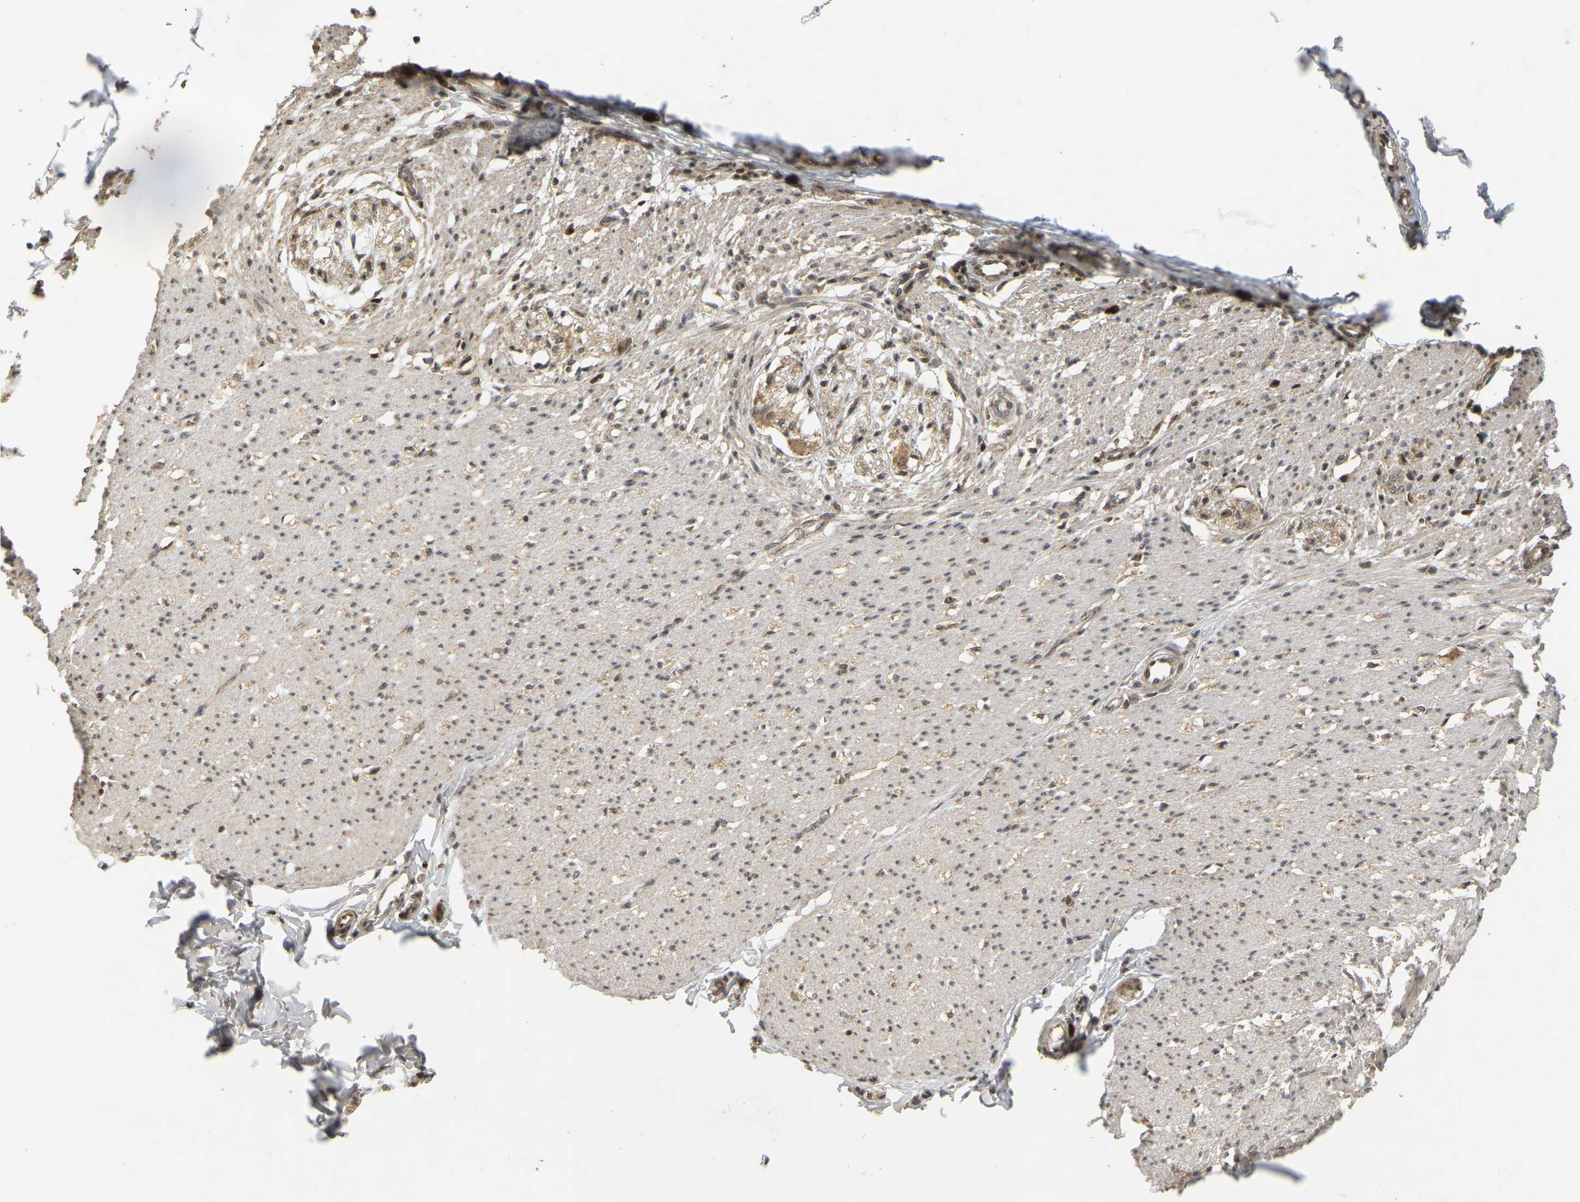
{"staining": {"intensity": "weak", "quantity": ">75%", "location": "cytoplasmic/membranous,nuclear"}, "tissue": "smooth muscle", "cell_type": "Smooth muscle cells", "image_type": "normal", "snomed": [{"axis": "morphology", "description": "Normal tissue, NOS"}, {"axis": "morphology", "description": "Adenocarcinoma, NOS"}, {"axis": "topography", "description": "Colon"}, {"axis": "topography", "description": "Peripheral nerve tissue"}], "caption": "Smooth muscle cells demonstrate weak cytoplasmic/membranous,nuclear positivity in about >75% of cells in benign smooth muscle.", "gene": "BRF2", "patient": {"sex": "male", "age": 14}}